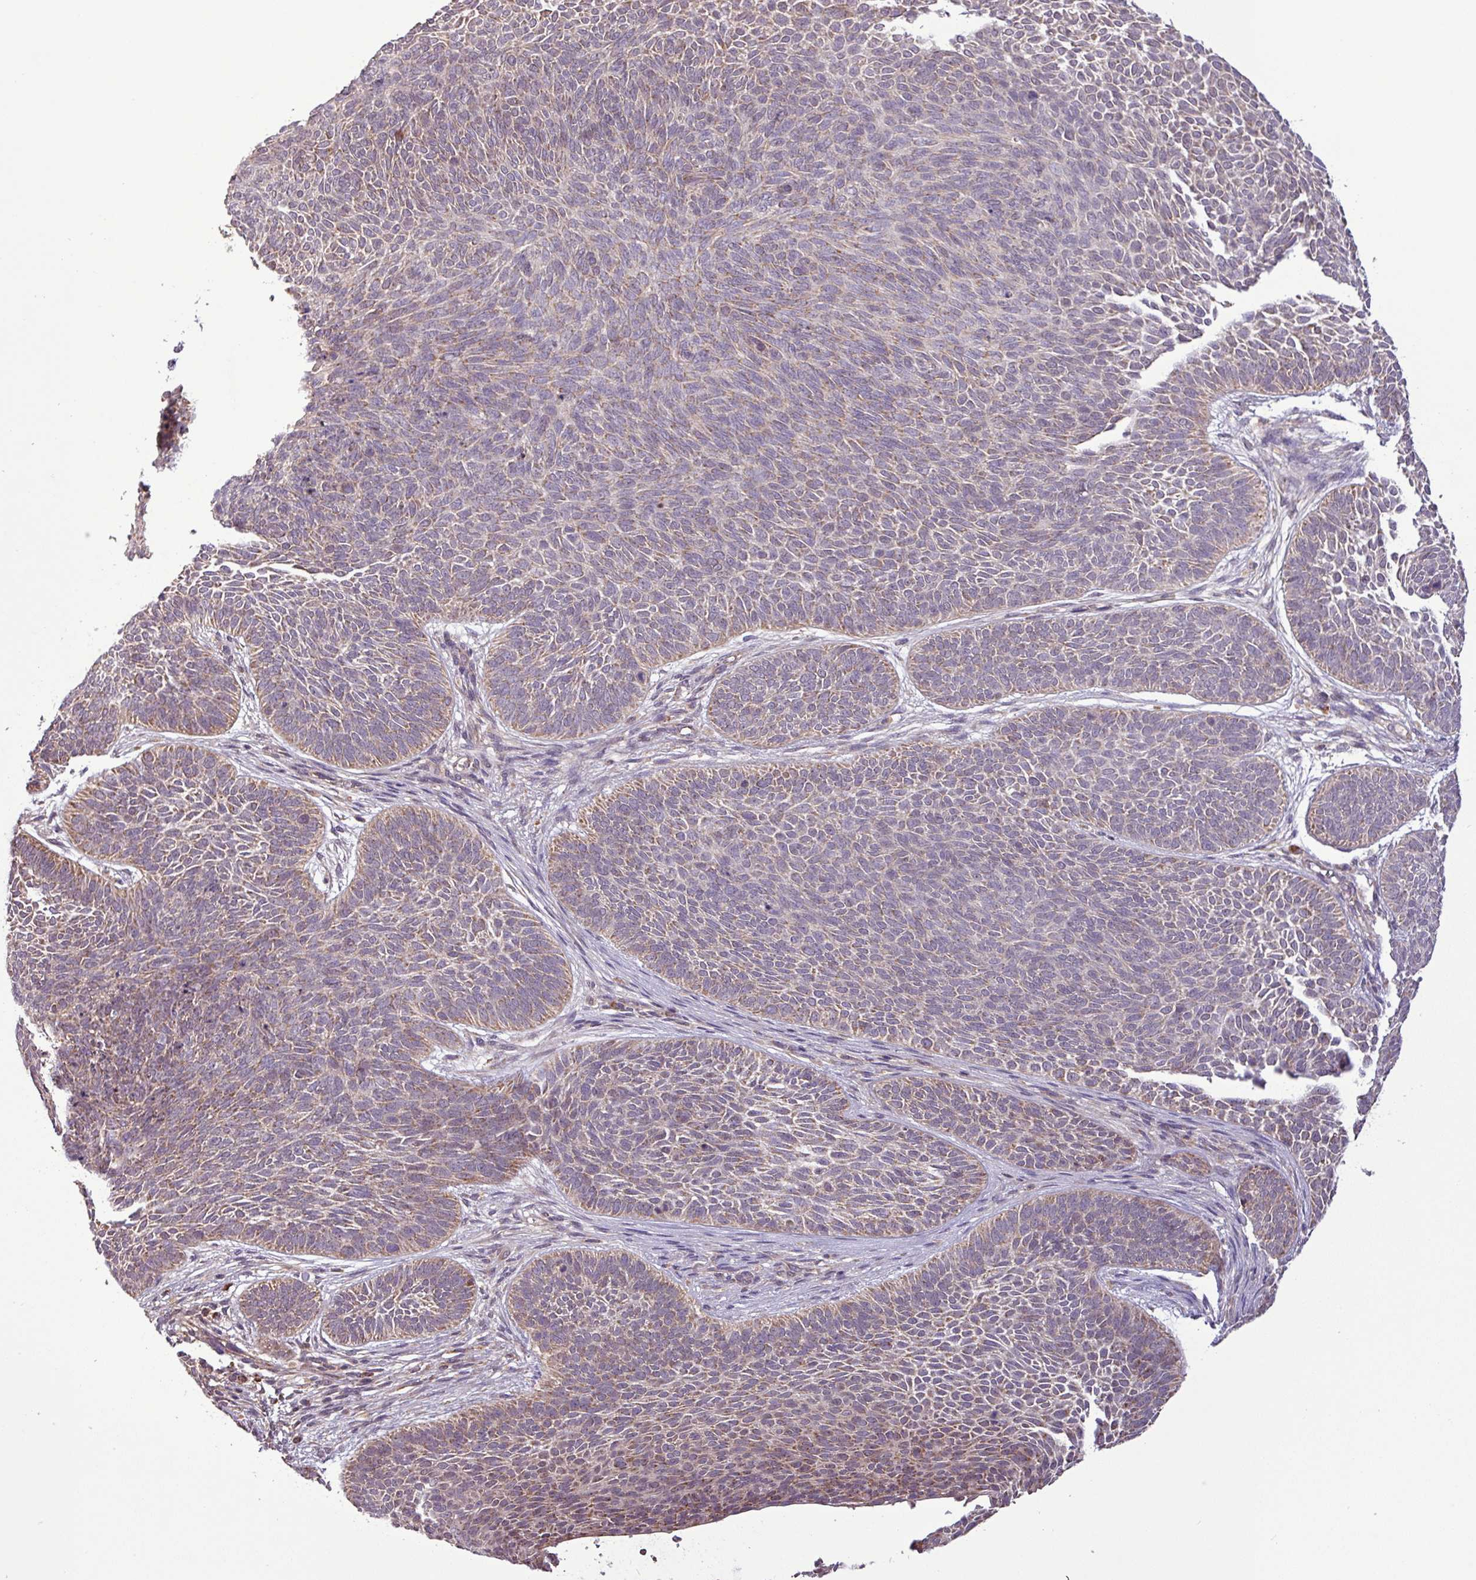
{"staining": {"intensity": "moderate", "quantity": "25%-75%", "location": "cytoplasmic/membranous"}, "tissue": "skin cancer", "cell_type": "Tumor cells", "image_type": "cancer", "snomed": [{"axis": "morphology", "description": "Basal cell carcinoma"}, {"axis": "topography", "description": "Skin"}], "caption": "Human basal cell carcinoma (skin) stained for a protein (brown) demonstrates moderate cytoplasmic/membranous positive positivity in about 25%-75% of tumor cells.", "gene": "MCTP2", "patient": {"sex": "male", "age": 85}}